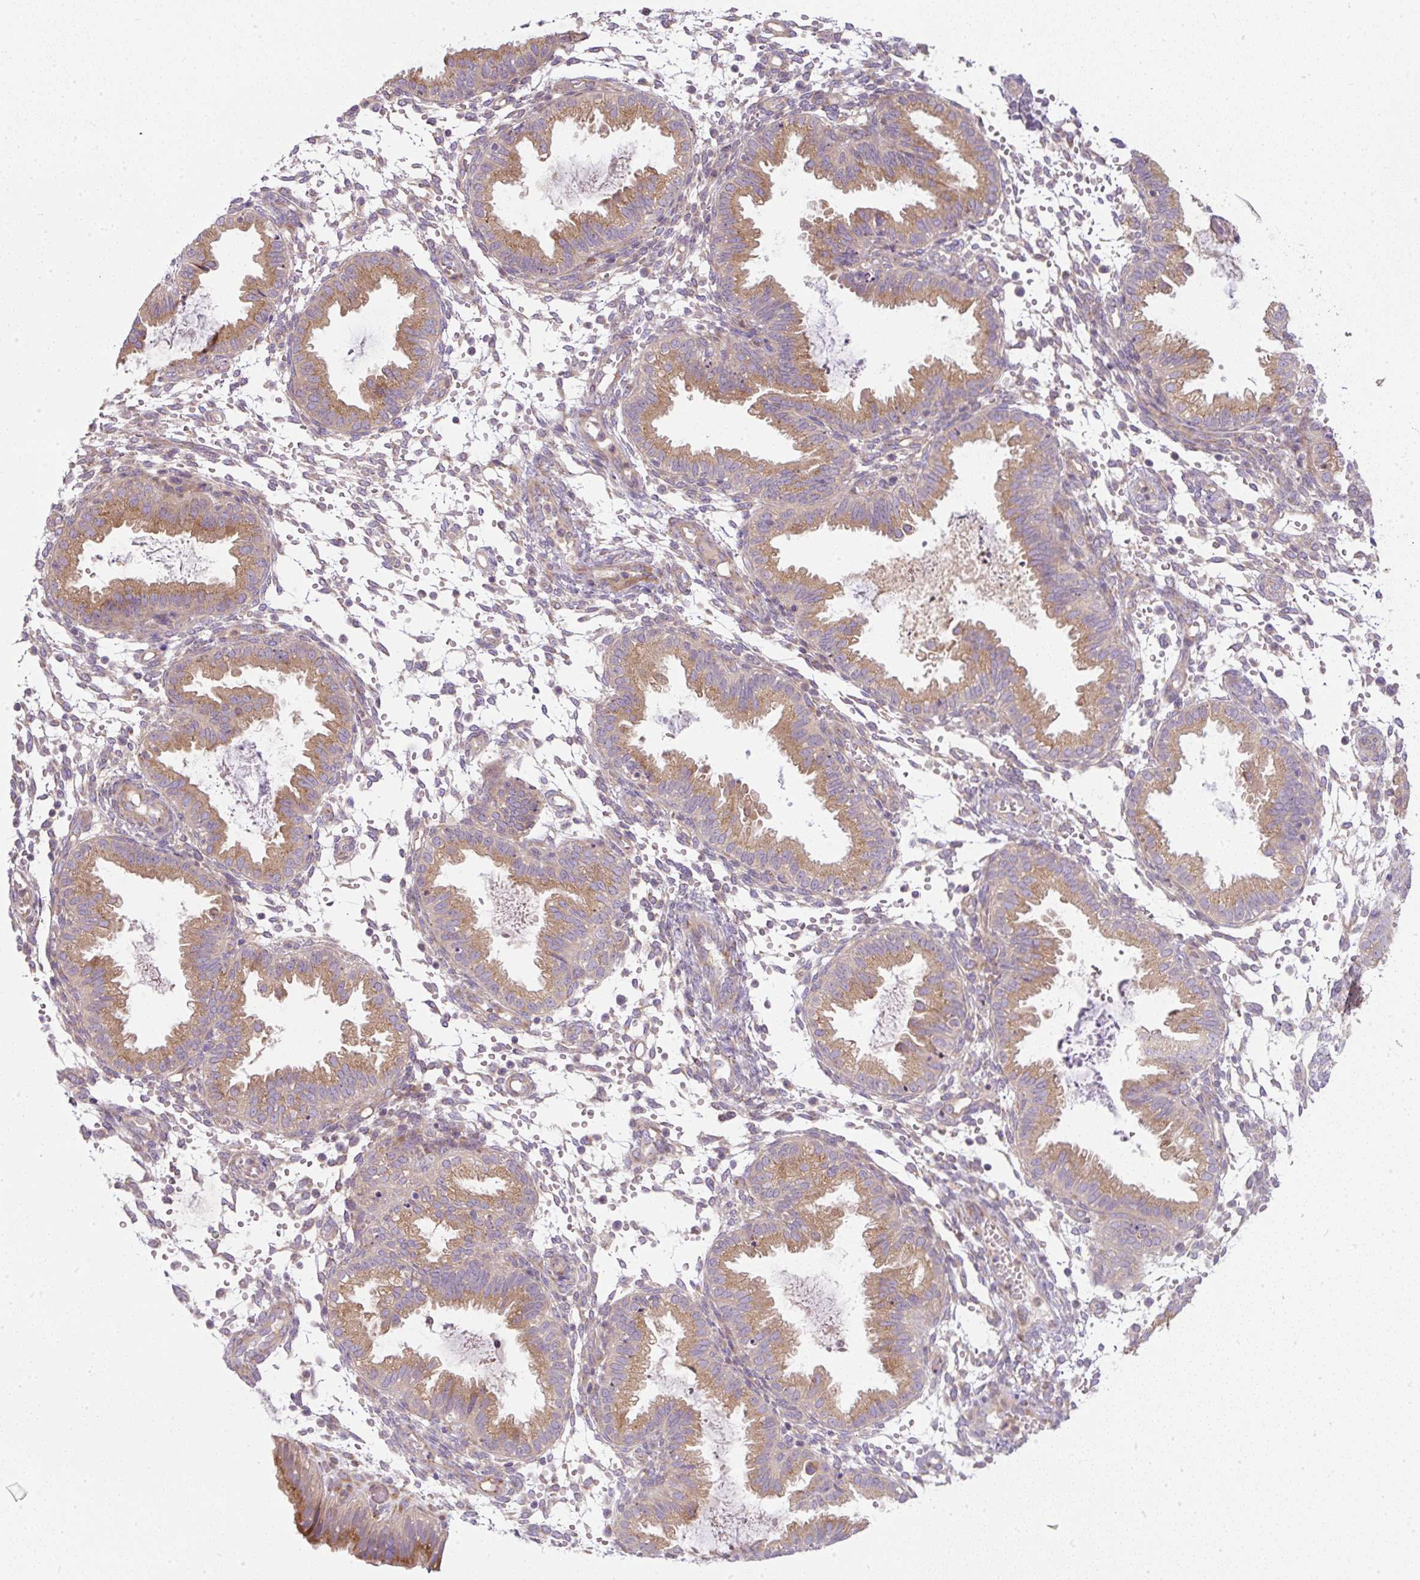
{"staining": {"intensity": "weak", "quantity": "<25%", "location": "cytoplasmic/membranous"}, "tissue": "endometrium", "cell_type": "Cells in endometrial stroma", "image_type": "normal", "snomed": [{"axis": "morphology", "description": "Normal tissue, NOS"}, {"axis": "topography", "description": "Endometrium"}], "caption": "Image shows no significant protein expression in cells in endometrial stroma of unremarkable endometrium. The staining is performed using DAB brown chromogen with nuclei counter-stained in using hematoxylin.", "gene": "MLX", "patient": {"sex": "female", "age": 33}}